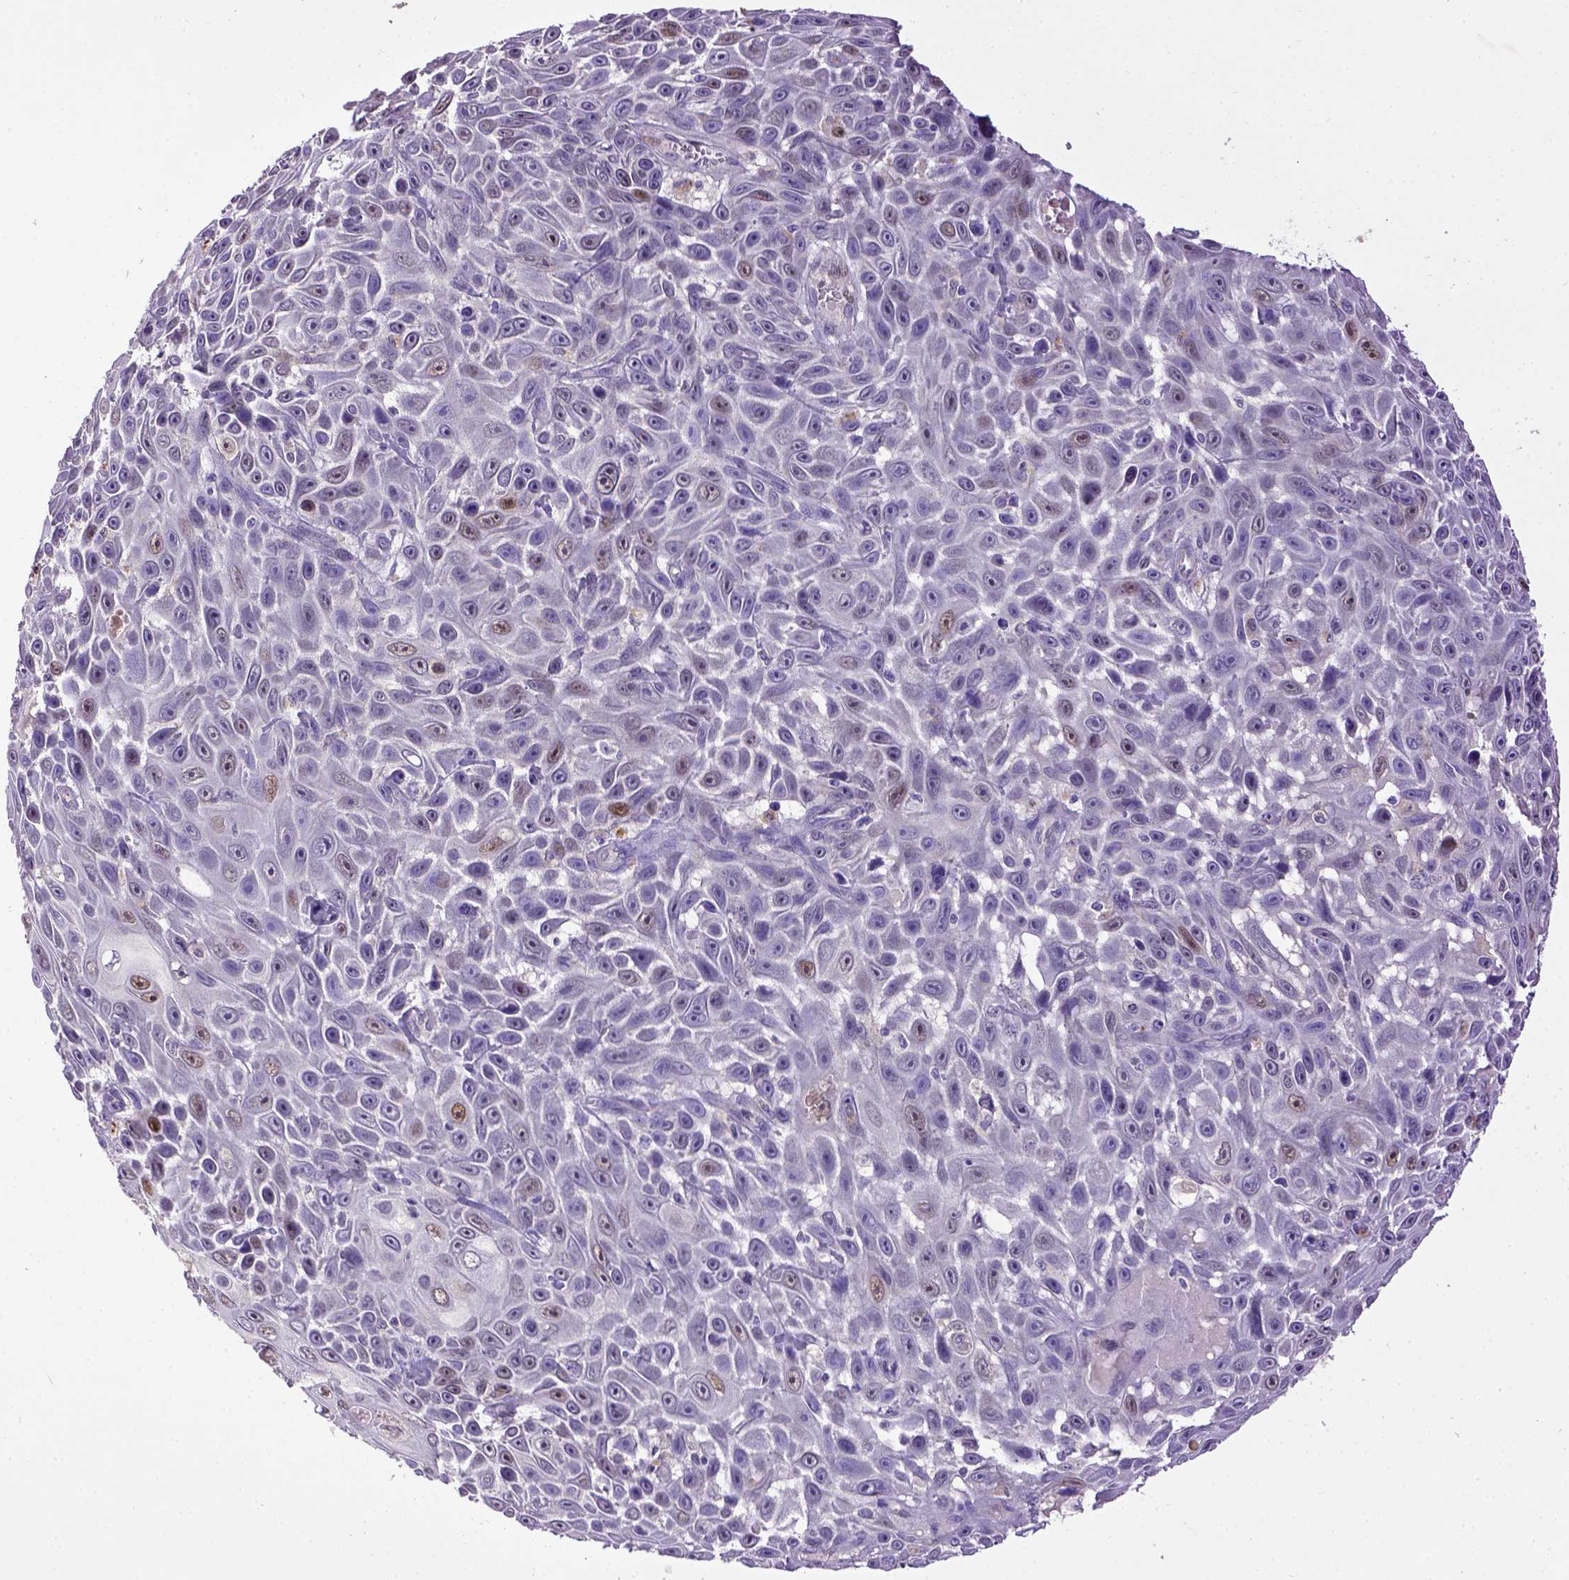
{"staining": {"intensity": "weak", "quantity": "<25%", "location": "nuclear"}, "tissue": "skin cancer", "cell_type": "Tumor cells", "image_type": "cancer", "snomed": [{"axis": "morphology", "description": "Squamous cell carcinoma, NOS"}, {"axis": "topography", "description": "Skin"}], "caption": "This is a micrograph of IHC staining of squamous cell carcinoma (skin), which shows no positivity in tumor cells.", "gene": "CDKN1A", "patient": {"sex": "male", "age": 82}}